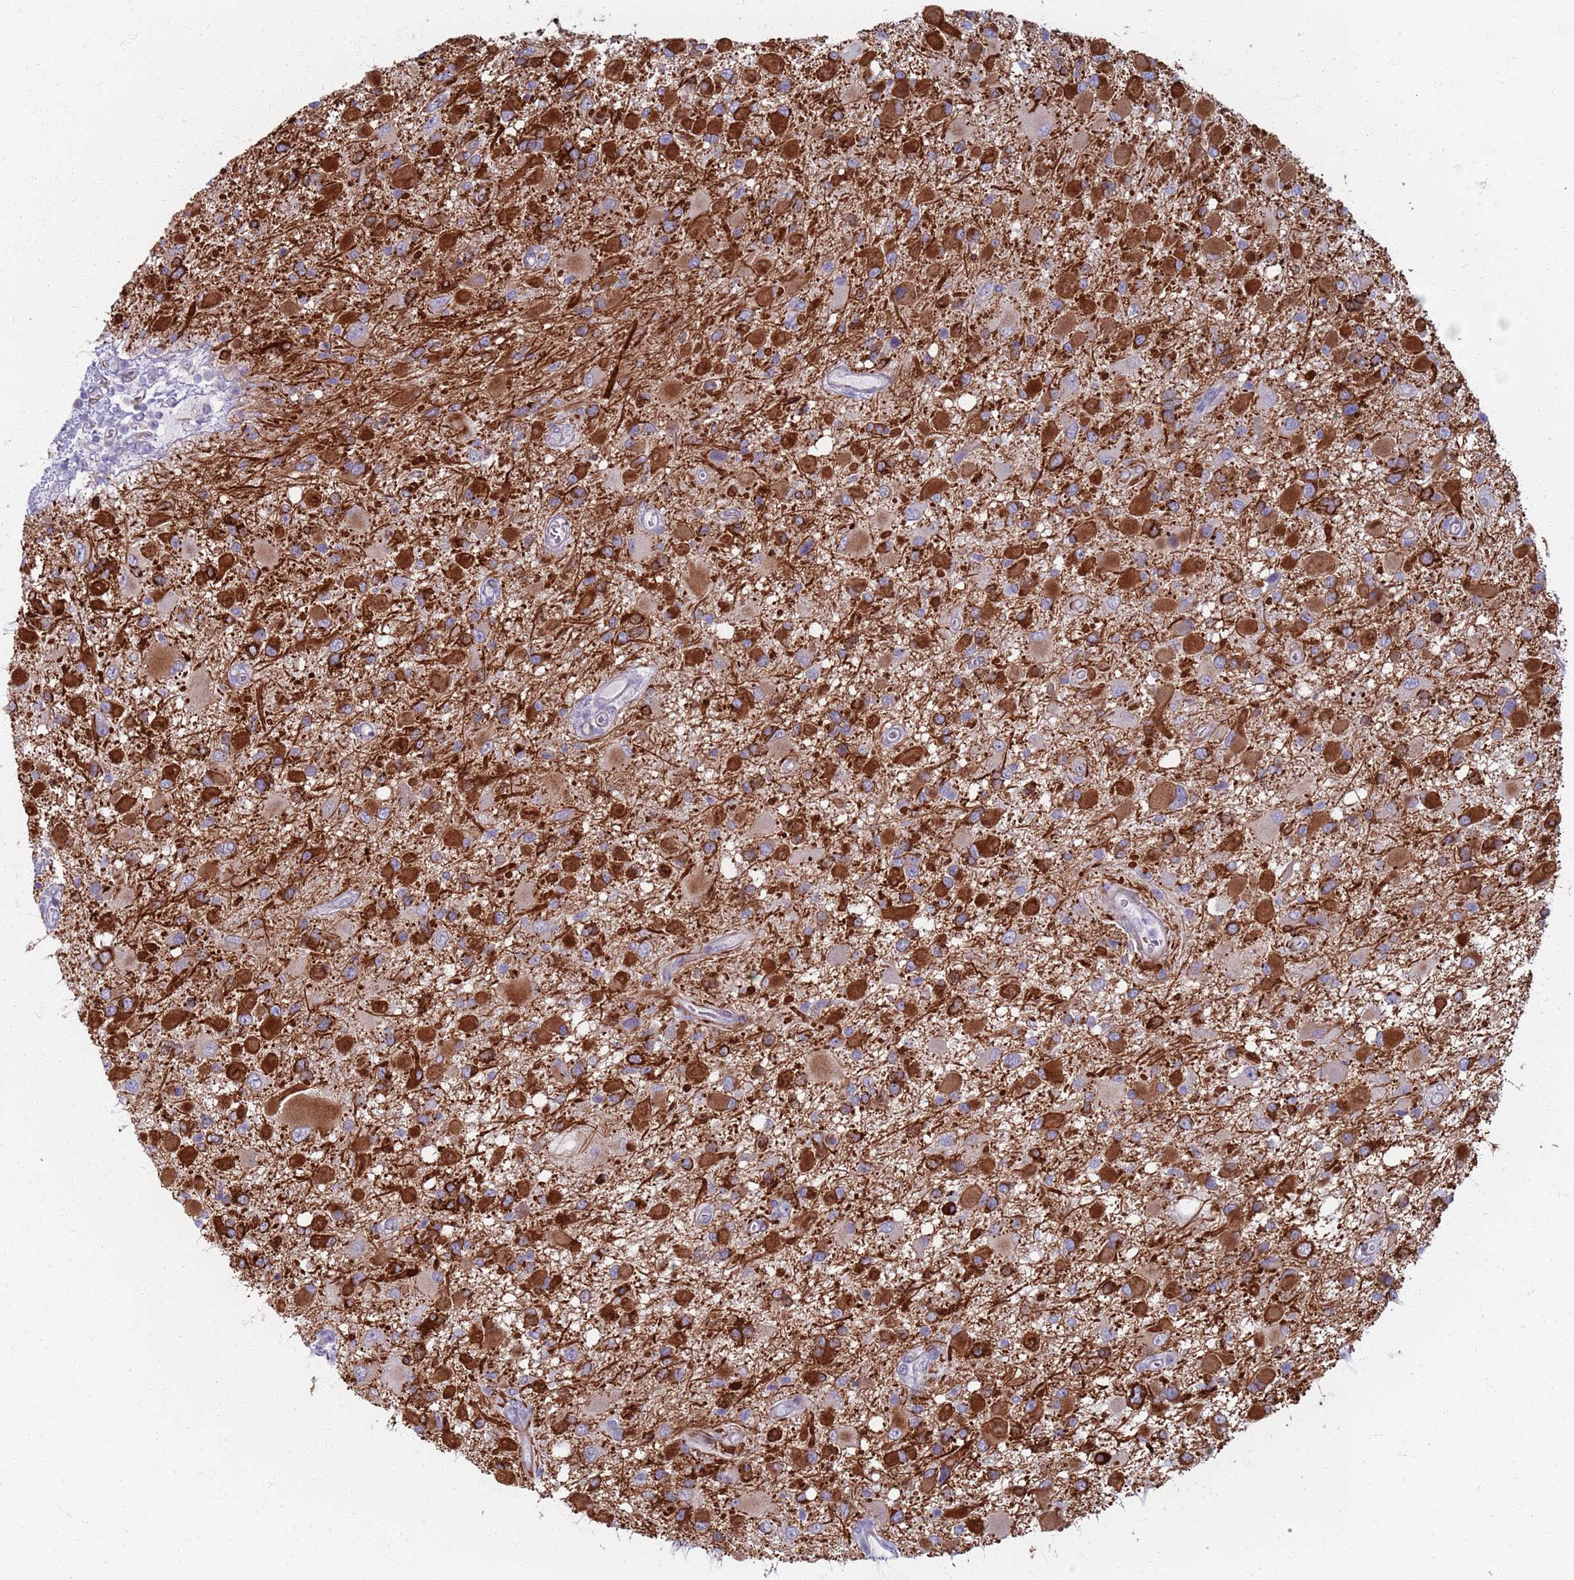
{"staining": {"intensity": "strong", "quantity": "25%-75%", "location": "cytoplasmic/membranous"}, "tissue": "glioma", "cell_type": "Tumor cells", "image_type": "cancer", "snomed": [{"axis": "morphology", "description": "Glioma, malignant, High grade"}, {"axis": "topography", "description": "Brain"}], "caption": "Immunohistochemistry histopathology image of neoplastic tissue: malignant glioma (high-grade) stained using immunohistochemistry displays high levels of strong protein expression localized specifically in the cytoplasmic/membranous of tumor cells, appearing as a cytoplasmic/membranous brown color.", "gene": "CLCA2", "patient": {"sex": "male", "age": 53}}